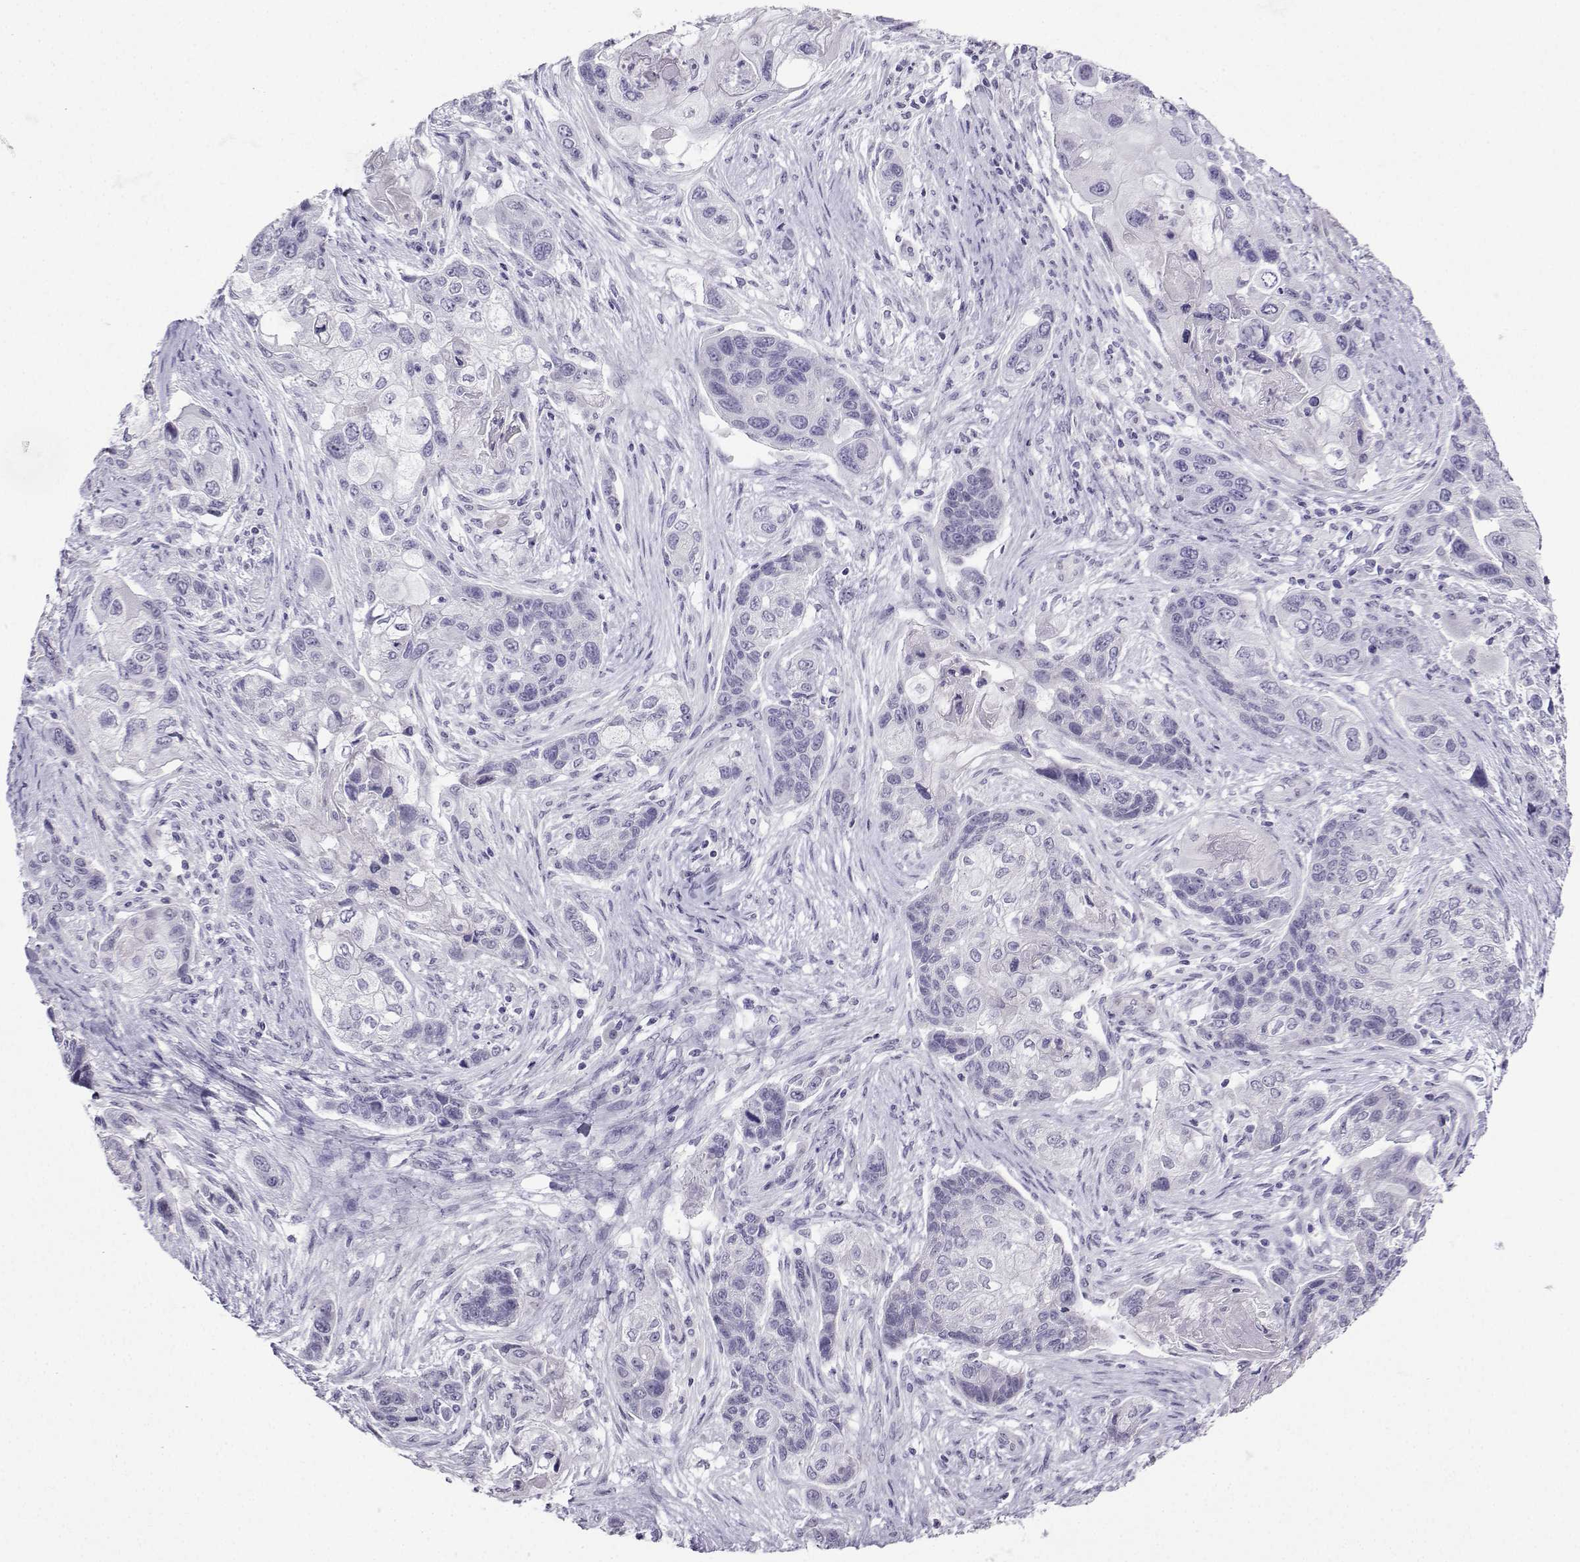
{"staining": {"intensity": "negative", "quantity": "none", "location": "none"}, "tissue": "lung cancer", "cell_type": "Tumor cells", "image_type": "cancer", "snomed": [{"axis": "morphology", "description": "Squamous cell carcinoma, NOS"}, {"axis": "topography", "description": "Lung"}], "caption": "There is no significant expression in tumor cells of lung cancer (squamous cell carcinoma).", "gene": "KIF17", "patient": {"sex": "male", "age": 69}}